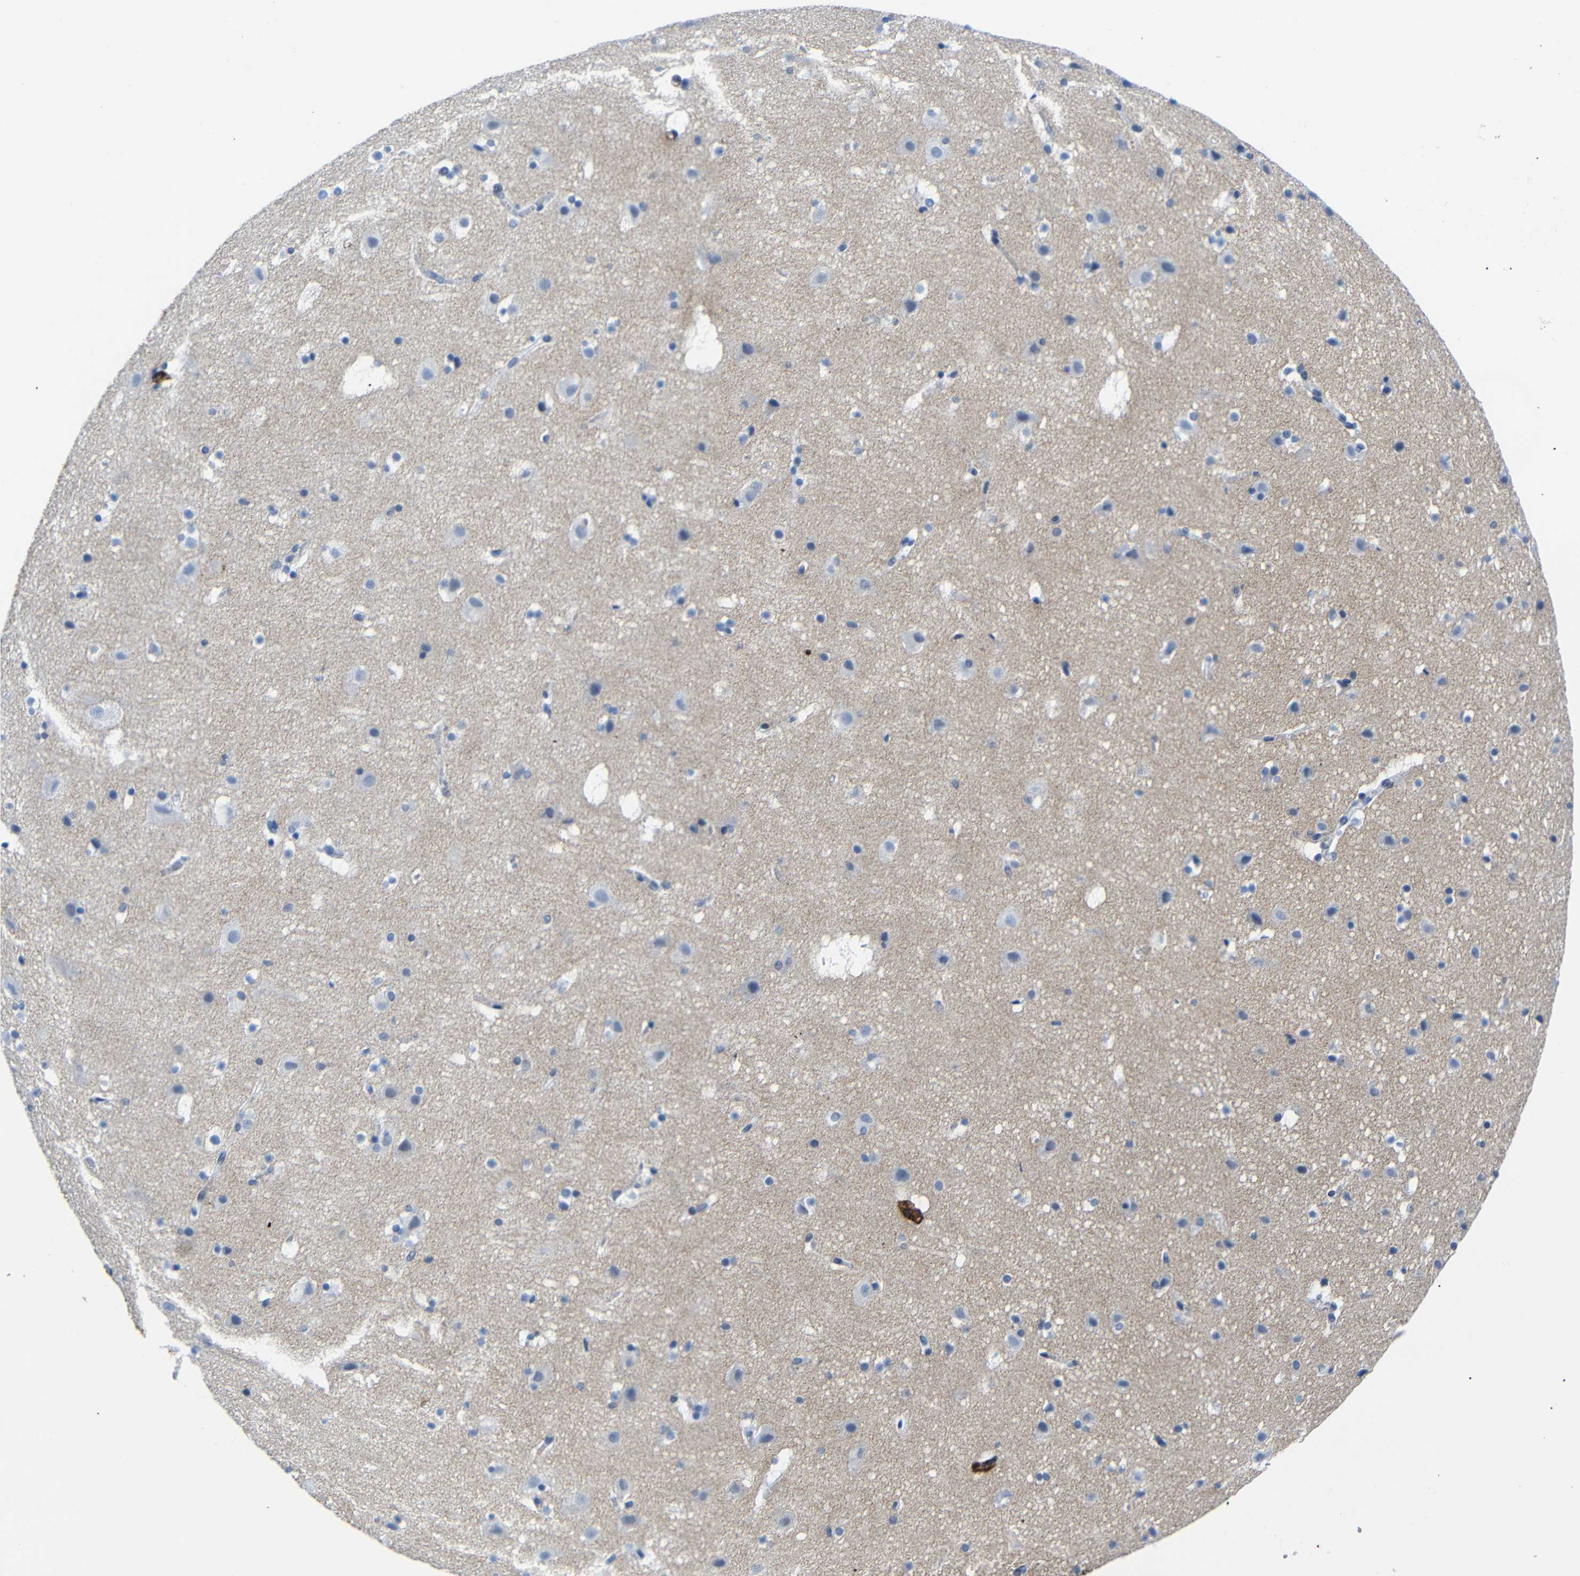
{"staining": {"intensity": "negative", "quantity": "none", "location": "none"}, "tissue": "cerebral cortex", "cell_type": "Endothelial cells", "image_type": "normal", "snomed": [{"axis": "morphology", "description": "Normal tissue, NOS"}, {"axis": "topography", "description": "Cerebral cortex"}], "caption": "Immunohistochemistry of unremarkable human cerebral cortex exhibits no positivity in endothelial cells. The staining was performed using DAB (3,3'-diaminobenzidine) to visualize the protein expression in brown, while the nuclei were stained in blue with hematoxylin (Magnification: 20x).", "gene": "ACTA2", "patient": {"sex": "male", "age": 45}}